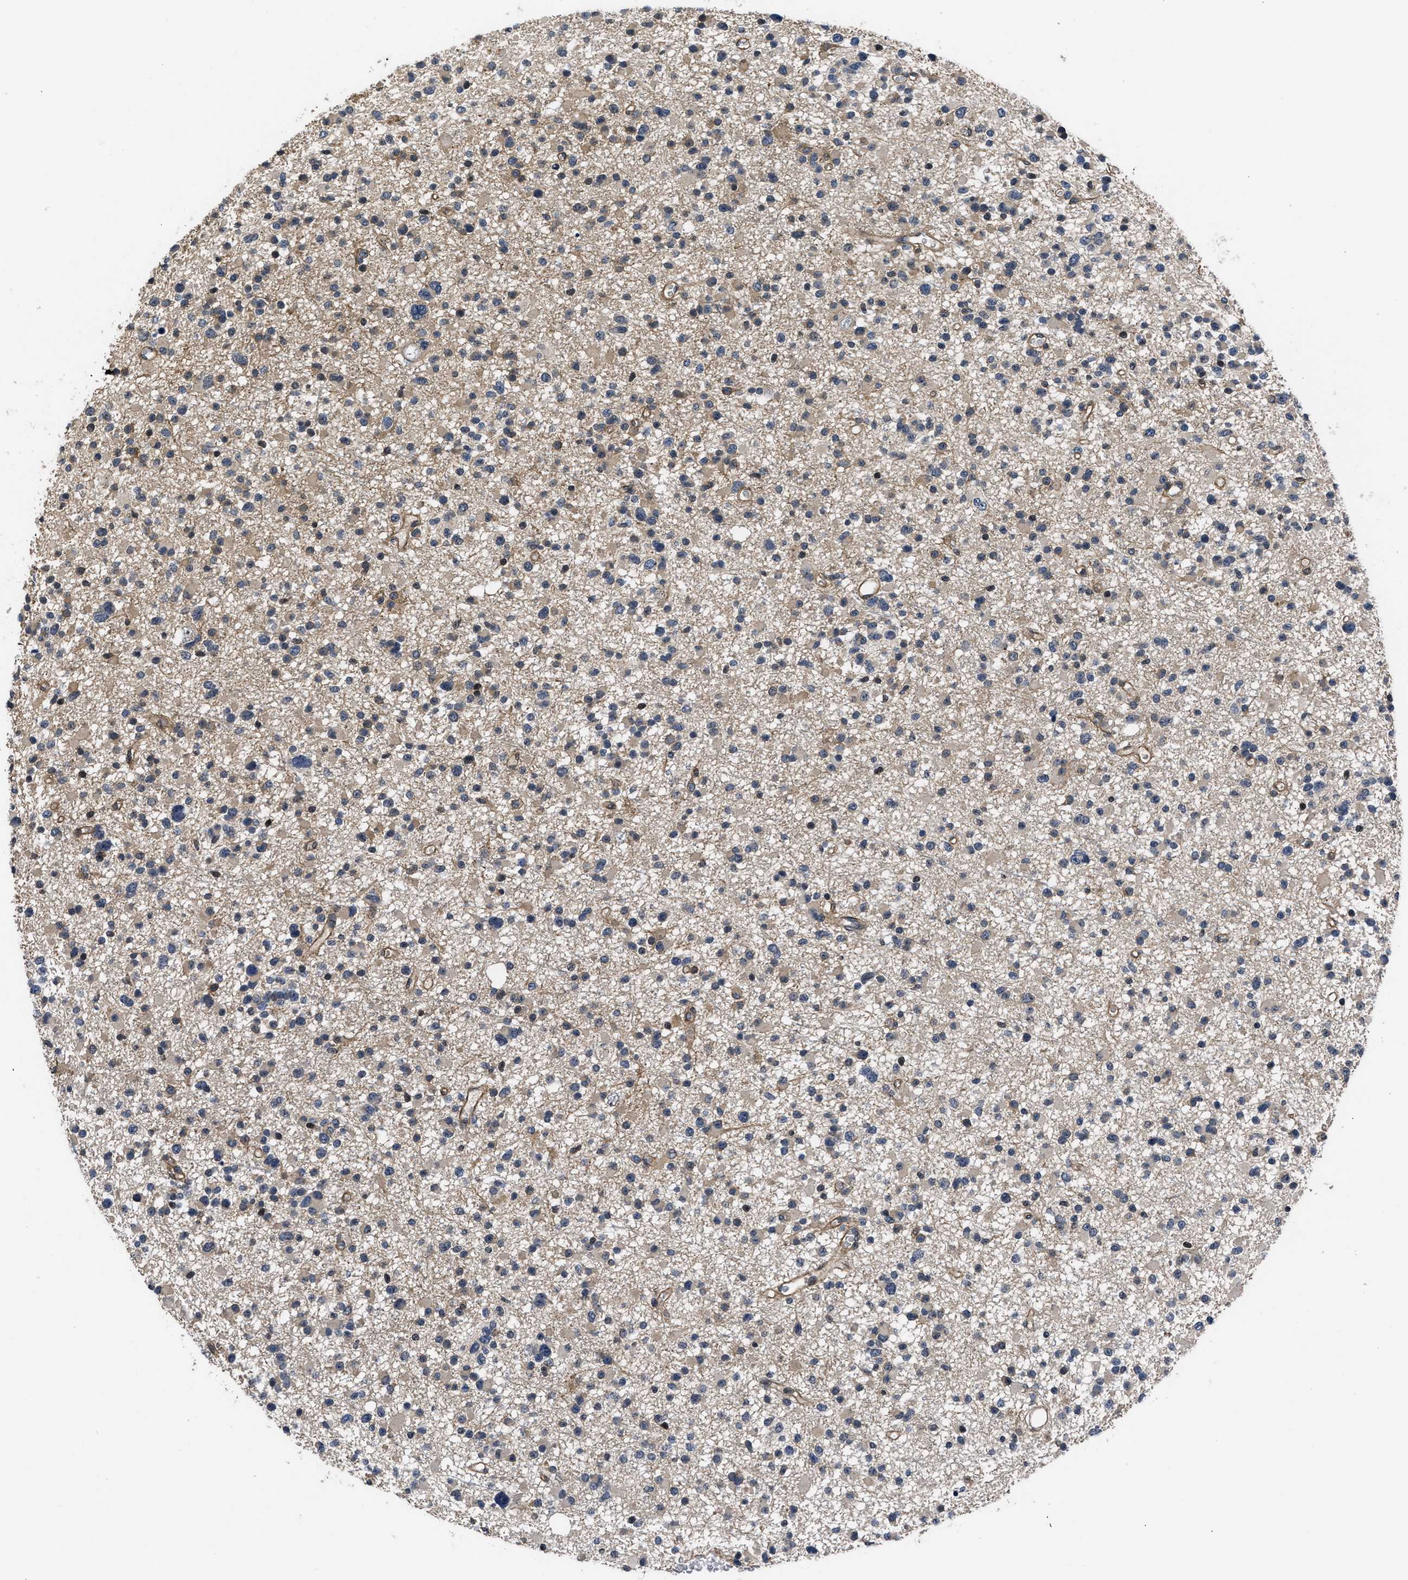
{"staining": {"intensity": "weak", "quantity": "<25%", "location": "cytoplasmic/membranous"}, "tissue": "glioma", "cell_type": "Tumor cells", "image_type": "cancer", "snomed": [{"axis": "morphology", "description": "Glioma, malignant, Low grade"}, {"axis": "topography", "description": "Brain"}], "caption": "Glioma was stained to show a protein in brown. There is no significant positivity in tumor cells.", "gene": "DNAJC14", "patient": {"sex": "female", "age": 22}}